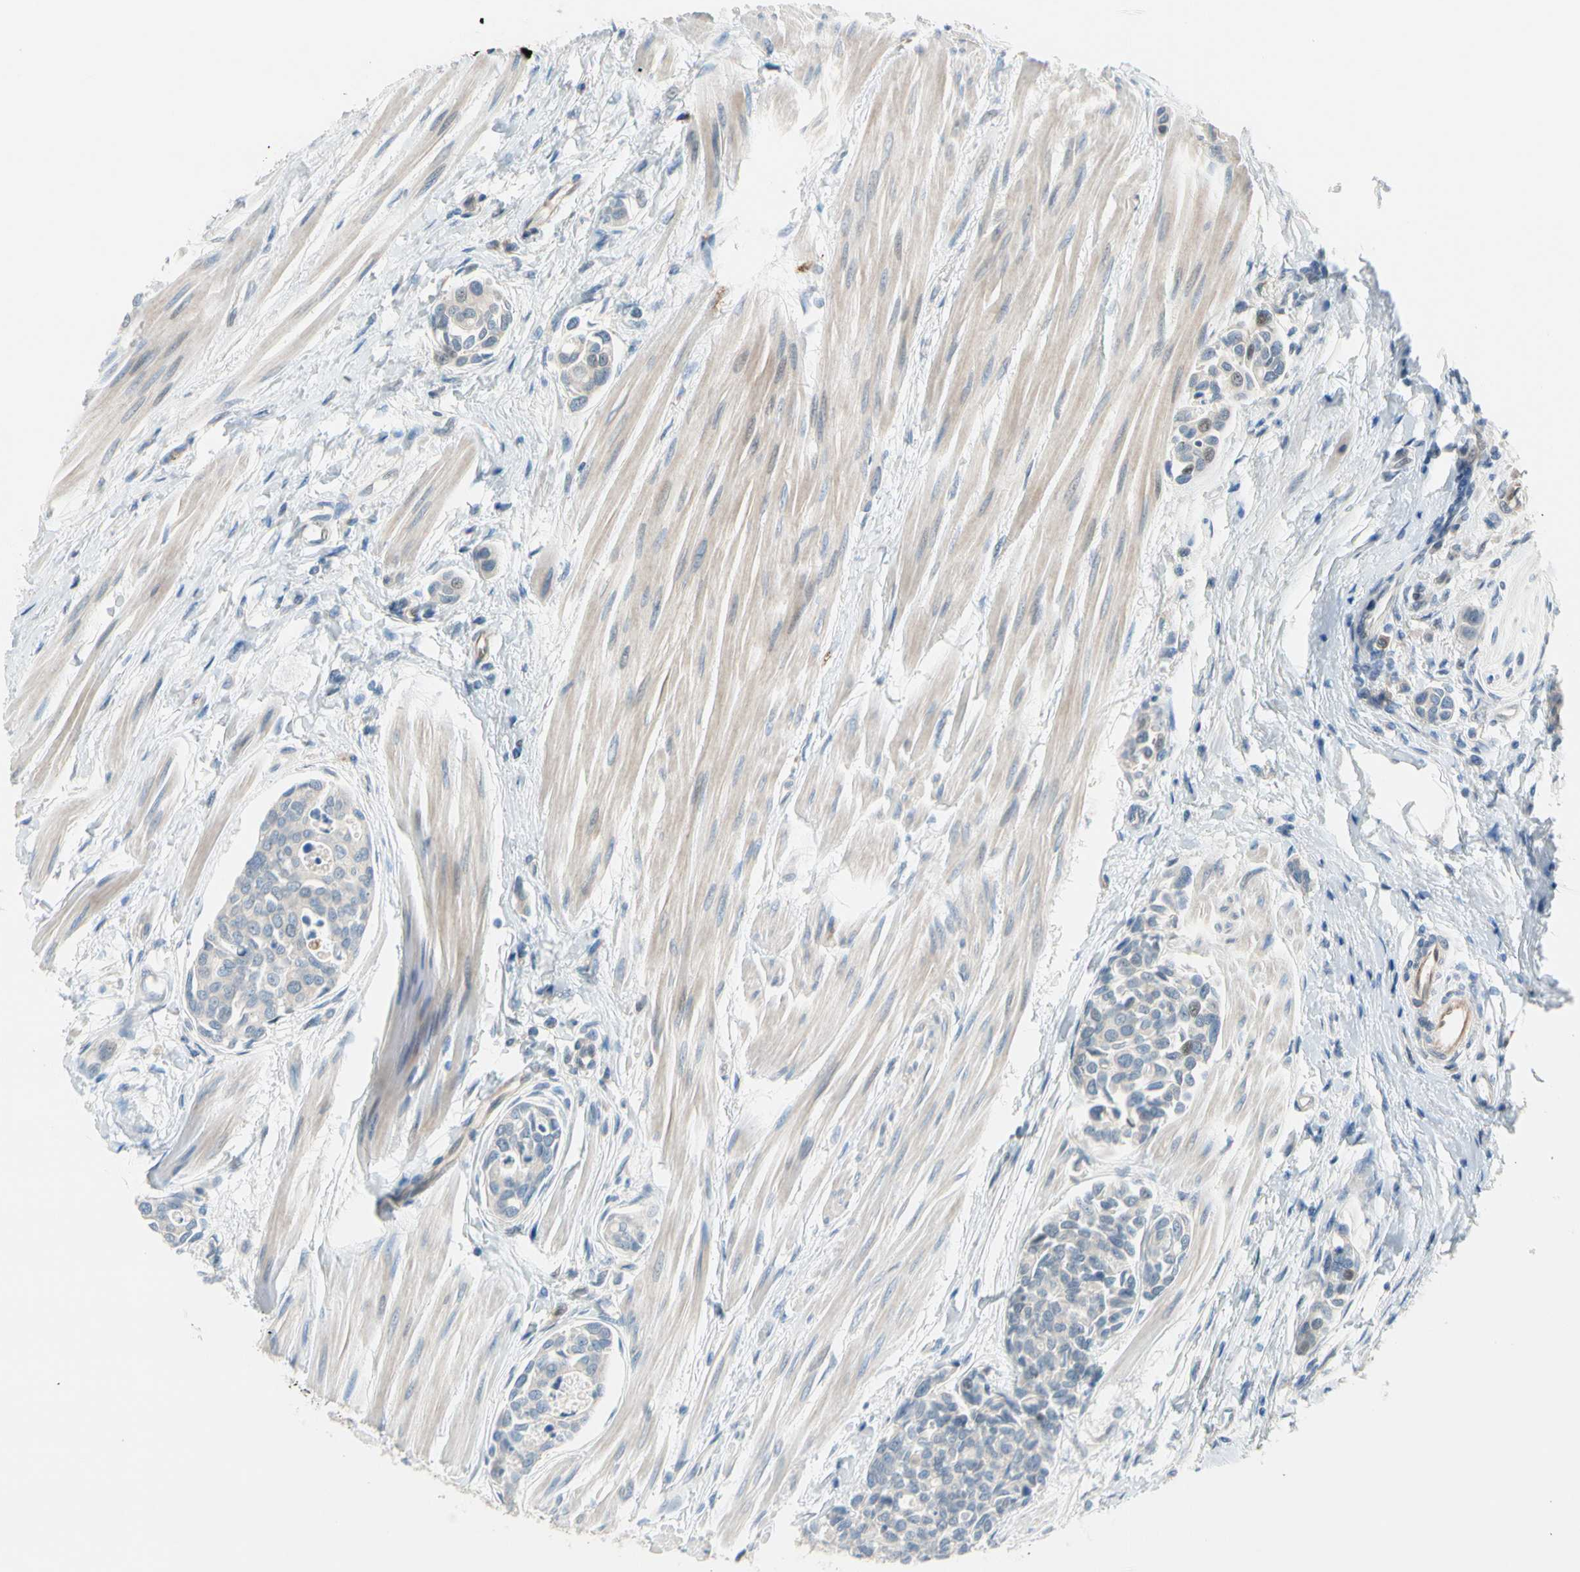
{"staining": {"intensity": "negative", "quantity": "none", "location": "none"}, "tissue": "urothelial cancer", "cell_type": "Tumor cells", "image_type": "cancer", "snomed": [{"axis": "morphology", "description": "Urothelial carcinoma, High grade"}, {"axis": "topography", "description": "Urinary bladder"}], "caption": "Tumor cells show no significant positivity in high-grade urothelial carcinoma.", "gene": "CFAP36", "patient": {"sex": "male", "age": 78}}